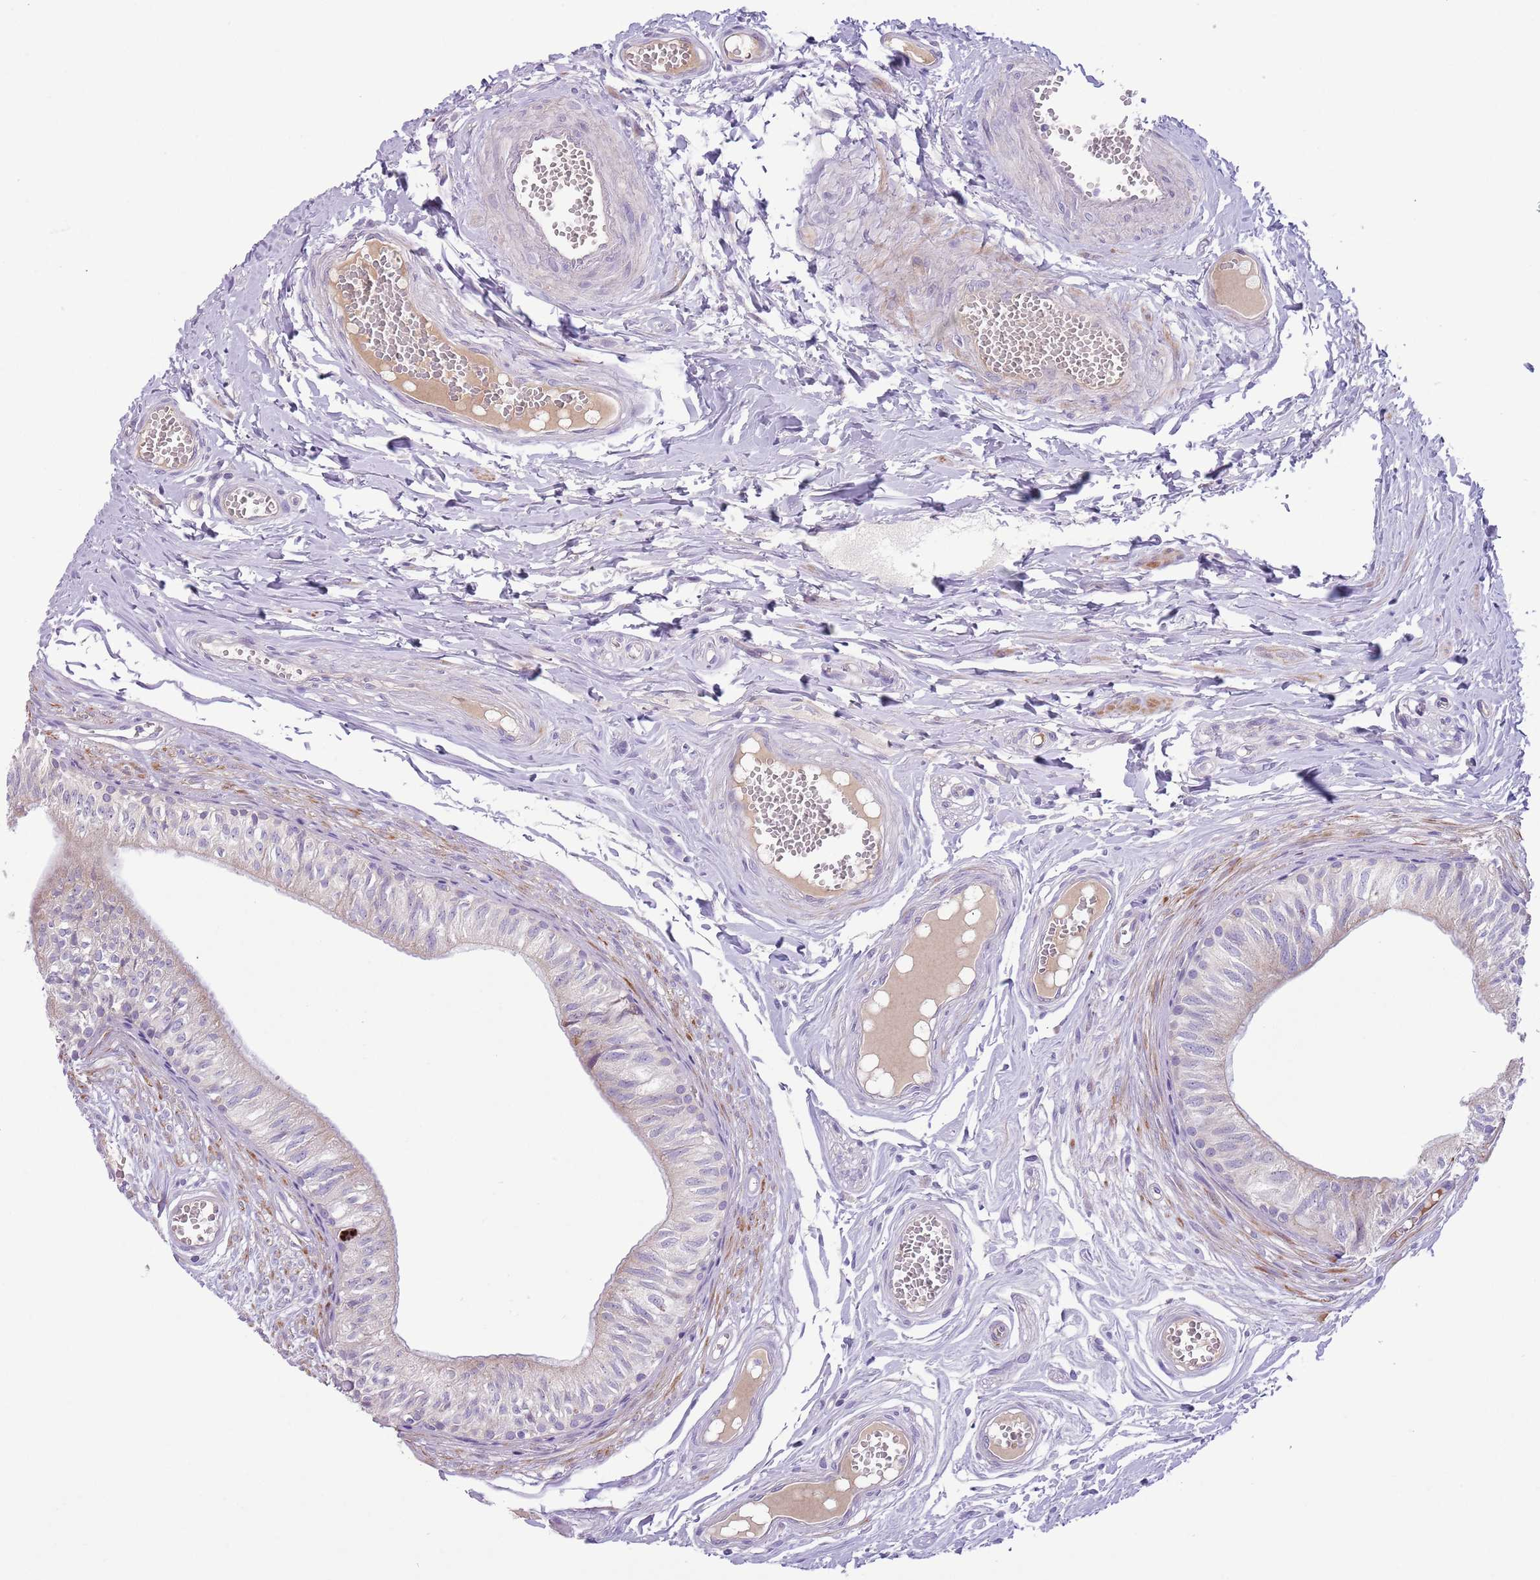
{"staining": {"intensity": "weak", "quantity": "<25%", "location": "cytoplasmic/membranous"}, "tissue": "epididymis", "cell_type": "Glandular cells", "image_type": "normal", "snomed": [{"axis": "morphology", "description": "Normal tissue, NOS"}, {"axis": "topography", "description": "Epididymis"}], "caption": "A histopathology image of human epididymis is negative for staining in glandular cells. (Stains: DAB immunohistochemistry (IHC) with hematoxylin counter stain, Microscopy: brightfield microscopy at high magnification).", "gene": "CFH", "patient": {"sex": "male", "age": 37}}